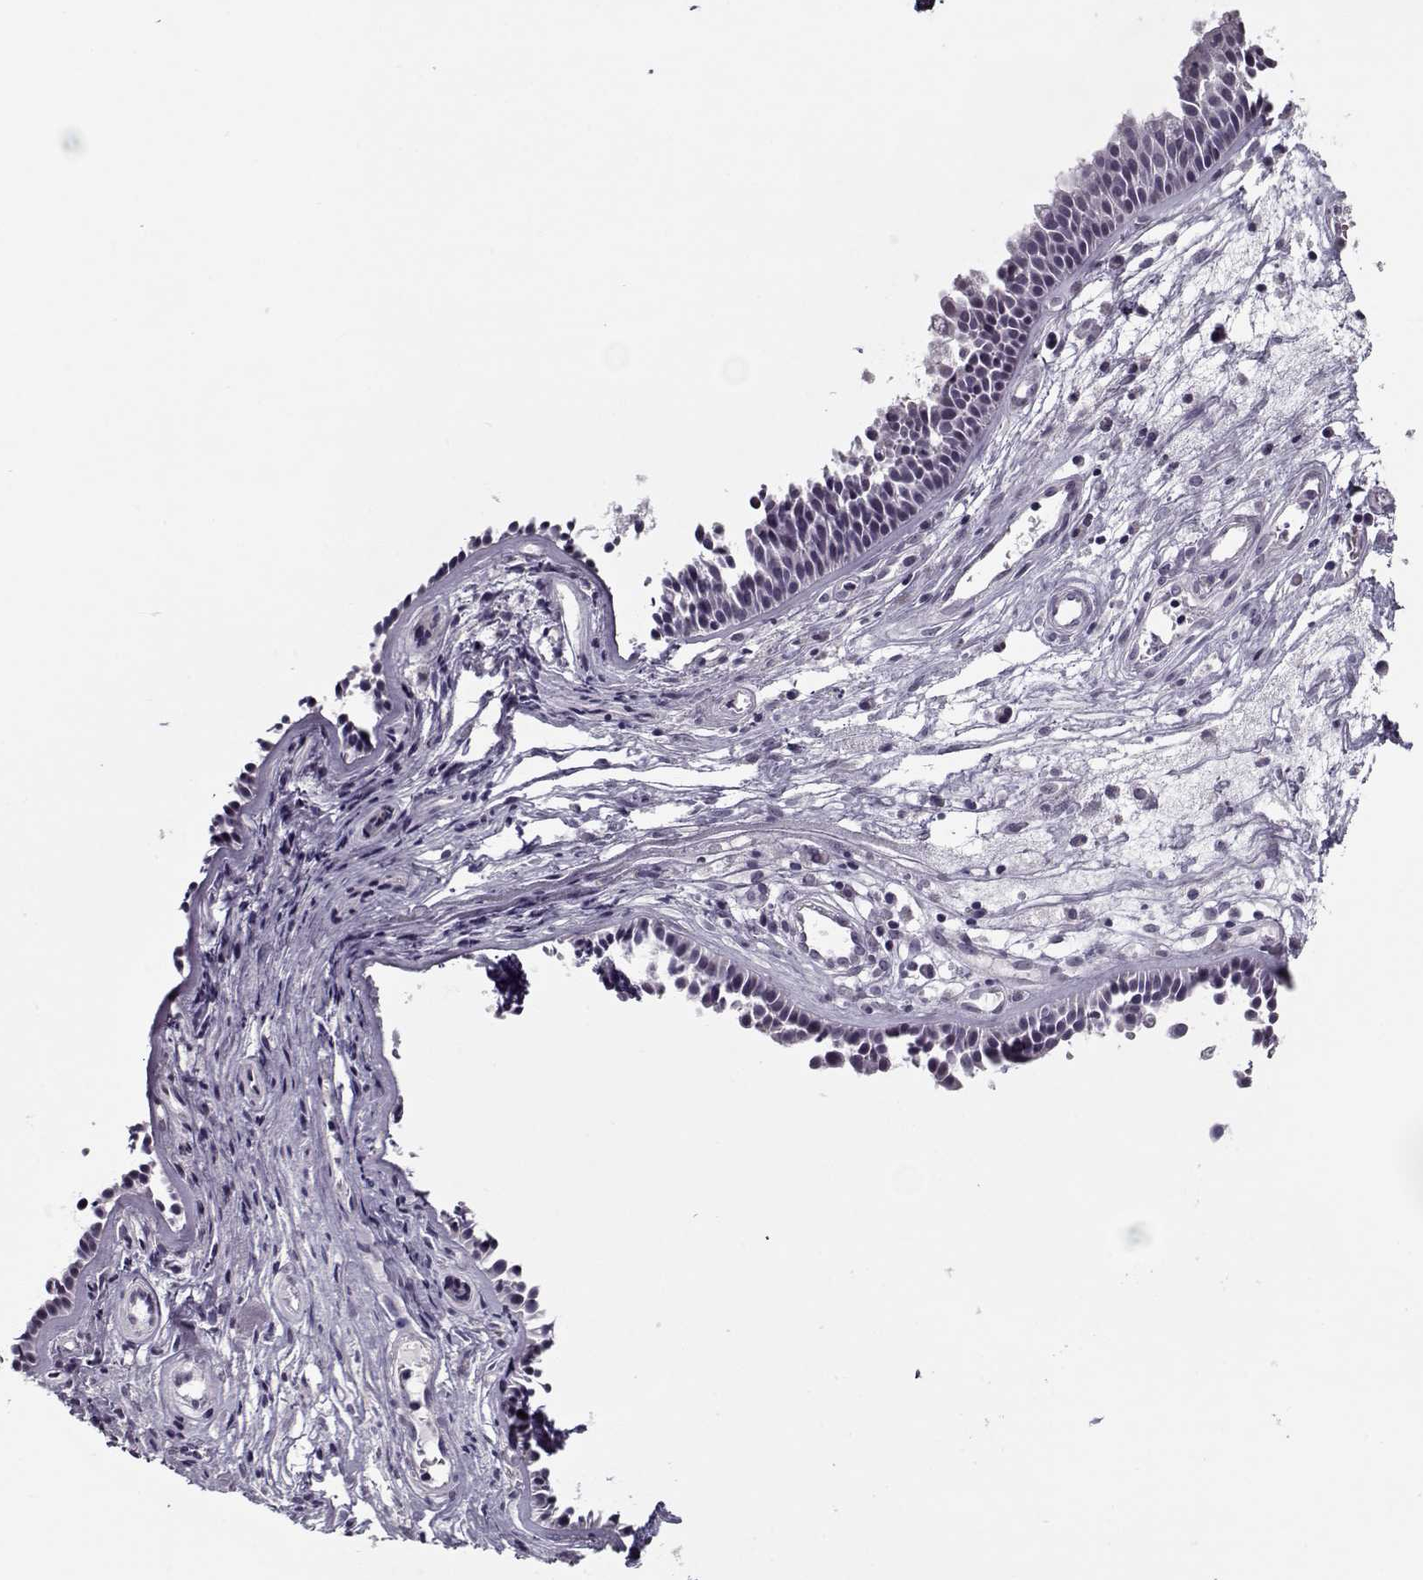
{"staining": {"intensity": "negative", "quantity": "none", "location": "none"}, "tissue": "nasopharynx", "cell_type": "Respiratory epithelial cells", "image_type": "normal", "snomed": [{"axis": "morphology", "description": "Normal tissue, NOS"}, {"axis": "topography", "description": "Nasopharynx"}], "caption": "IHC of unremarkable nasopharynx exhibits no staining in respiratory epithelial cells. (Stains: DAB immunohistochemistry (IHC) with hematoxylin counter stain, Microscopy: brightfield microscopy at high magnification).", "gene": "SEC16B", "patient": {"sex": "male", "age": 31}}